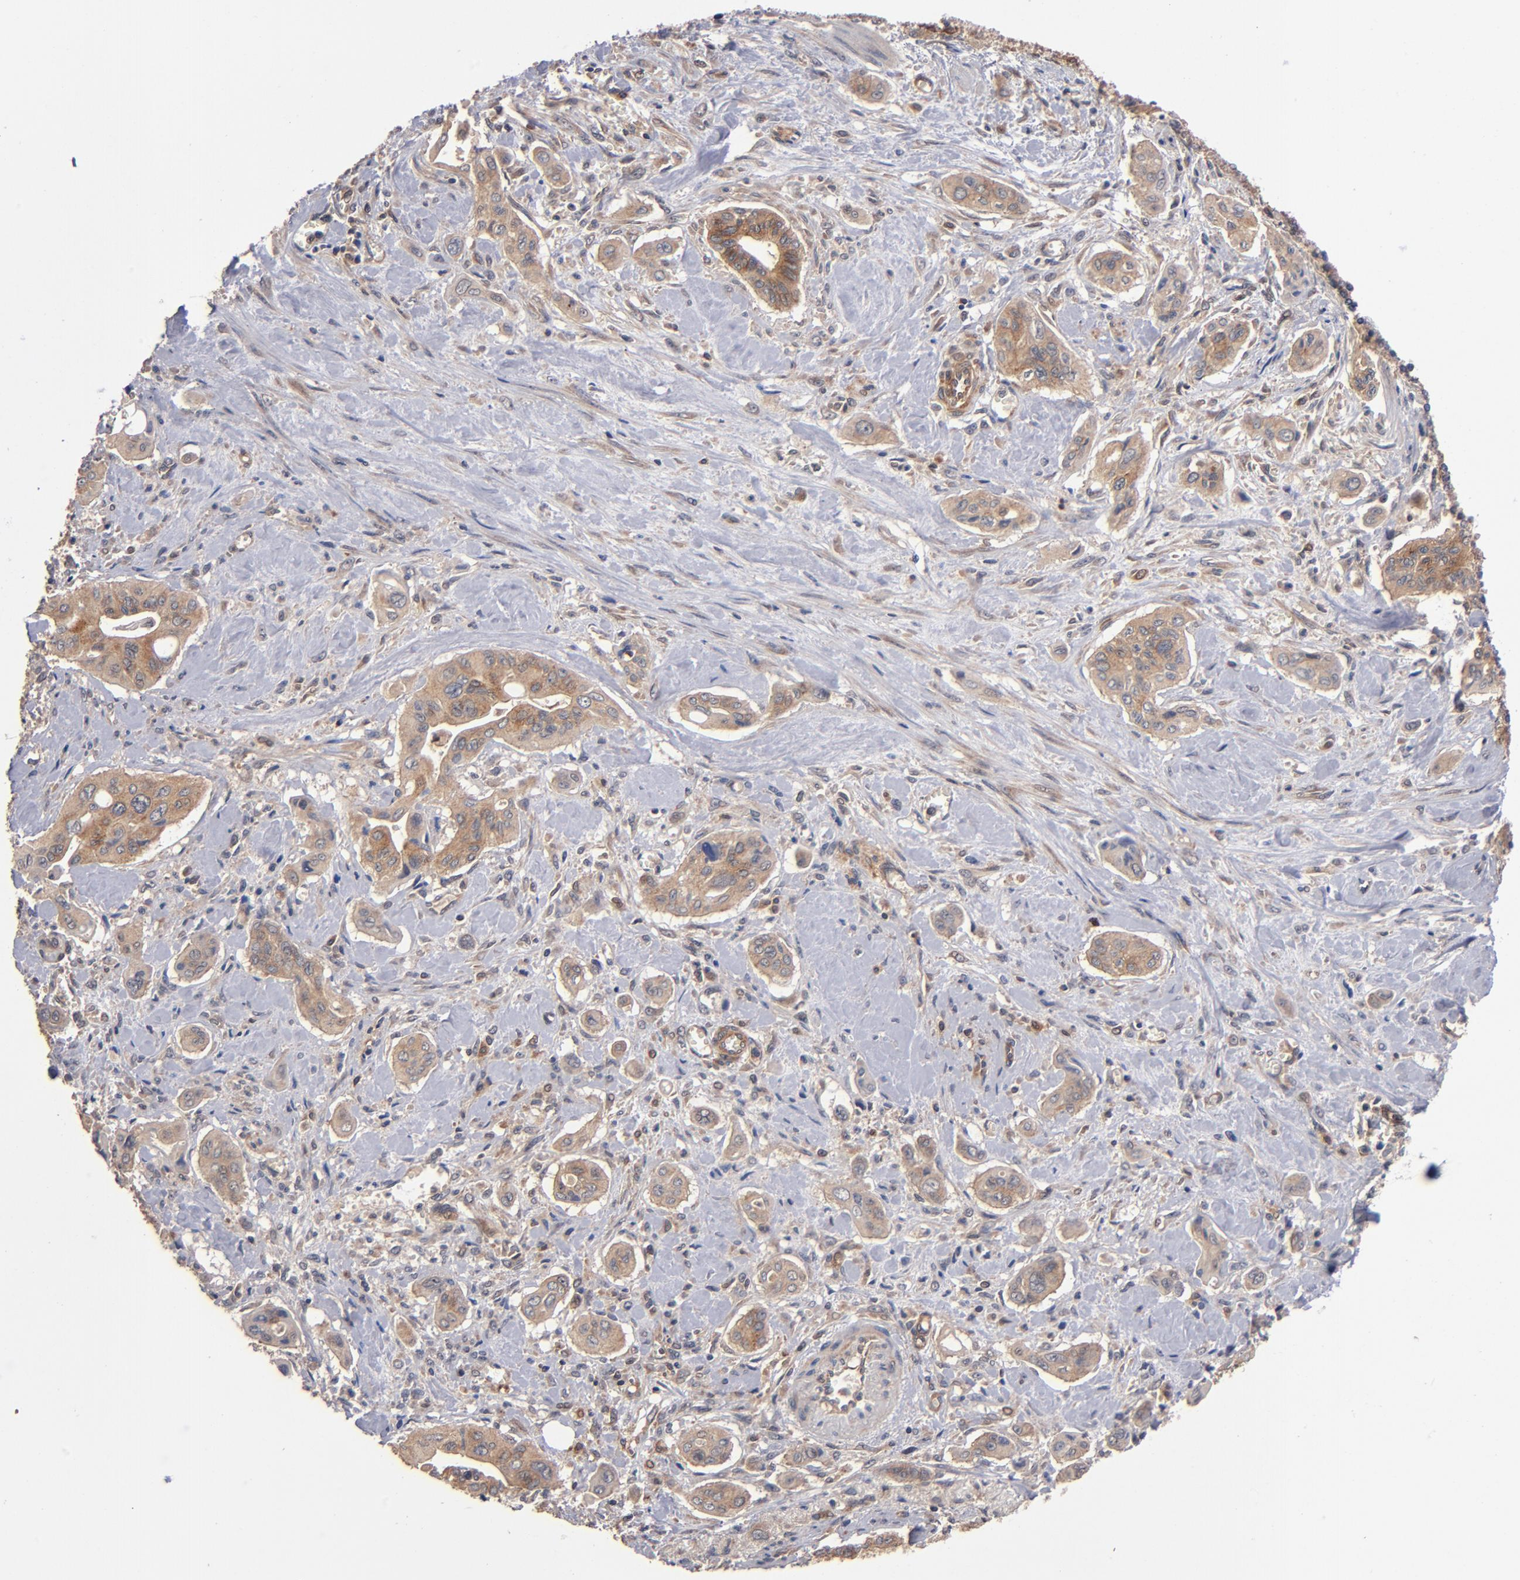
{"staining": {"intensity": "moderate", "quantity": ">75%", "location": "cytoplasmic/membranous"}, "tissue": "pancreatic cancer", "cell_type": "Tumor cells", "image_type": "cancer", "snomed": [{"axis": "morphology", "description": "Adenocarcinoma, NOS"}, {"axis": "topography", "description": "Pancreas"}], "caption": "An immunohistochemistry (IHC) micrograph of neoplastic tissue is shown. Protein staining in brown shows moderate cytoplasmic/membranous positivity in pancreatic adenocarcinoma within tumor cells.", "gene": "BDKRB1", "patient": {"sex": "male", "age": 77}}